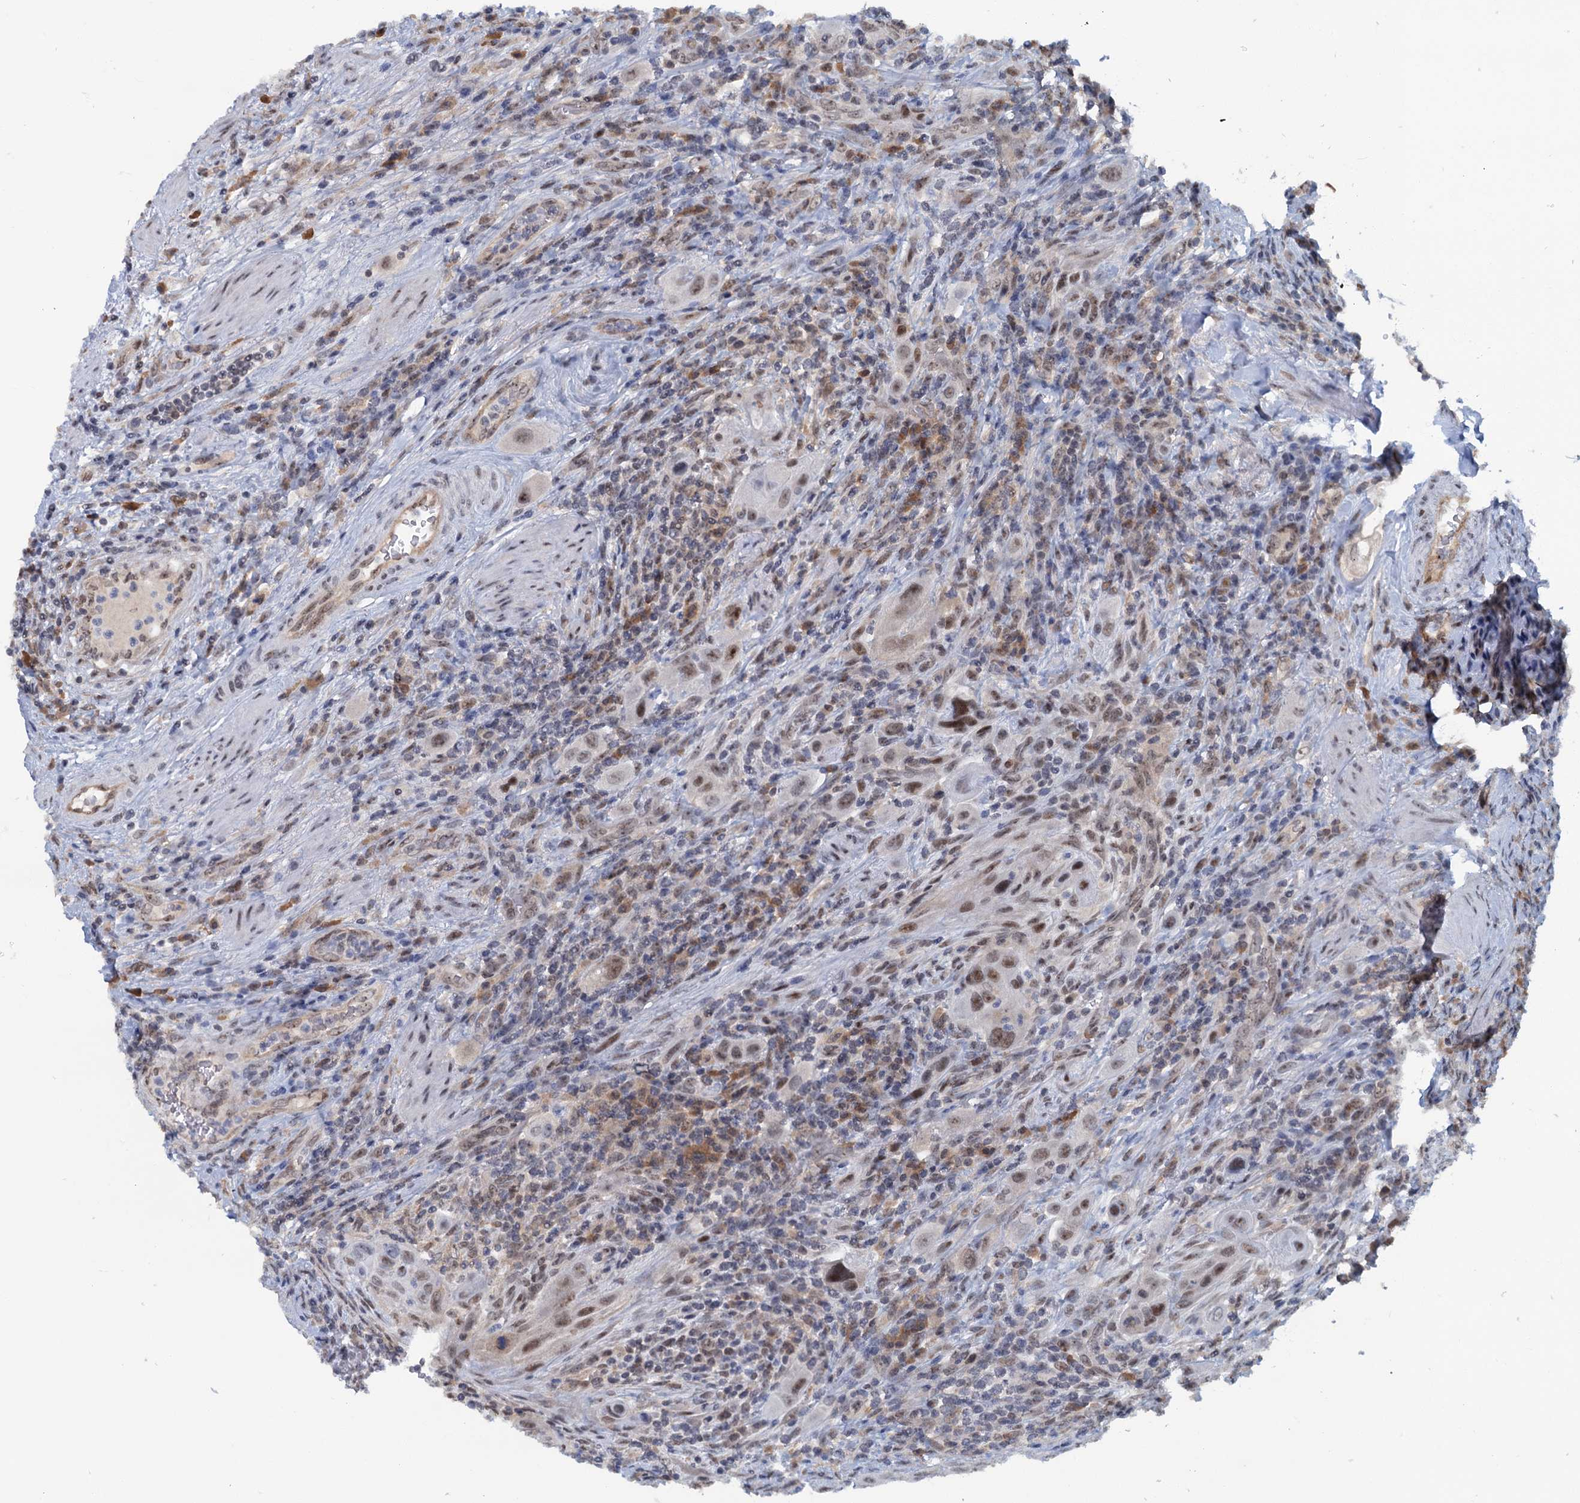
{"staining": {"intensity": "moderate", "quantity": ">75%", "location": "nuclear"}, "tissue": "urothelial cancer", "cell_type": "Tumor cells", "image_type": "cancer", "snomed": [{"axis": "morphology", "description": "Urothelial carcinoma, High grade"}, {"axis": "topography", "description": "Urinary bladder"}], "caption": "Urothelial cancer tissue demonstrates moderate nuclear staining in approximately >75% of tumor cells, visualized by immunohistochemistry. (DAB (3,3'-diaminobenzidine) IHC, brown staining for protein, blue staining for nuclei).", "gene": "C1D", "patient": {"sex": "male", "age": 50}}